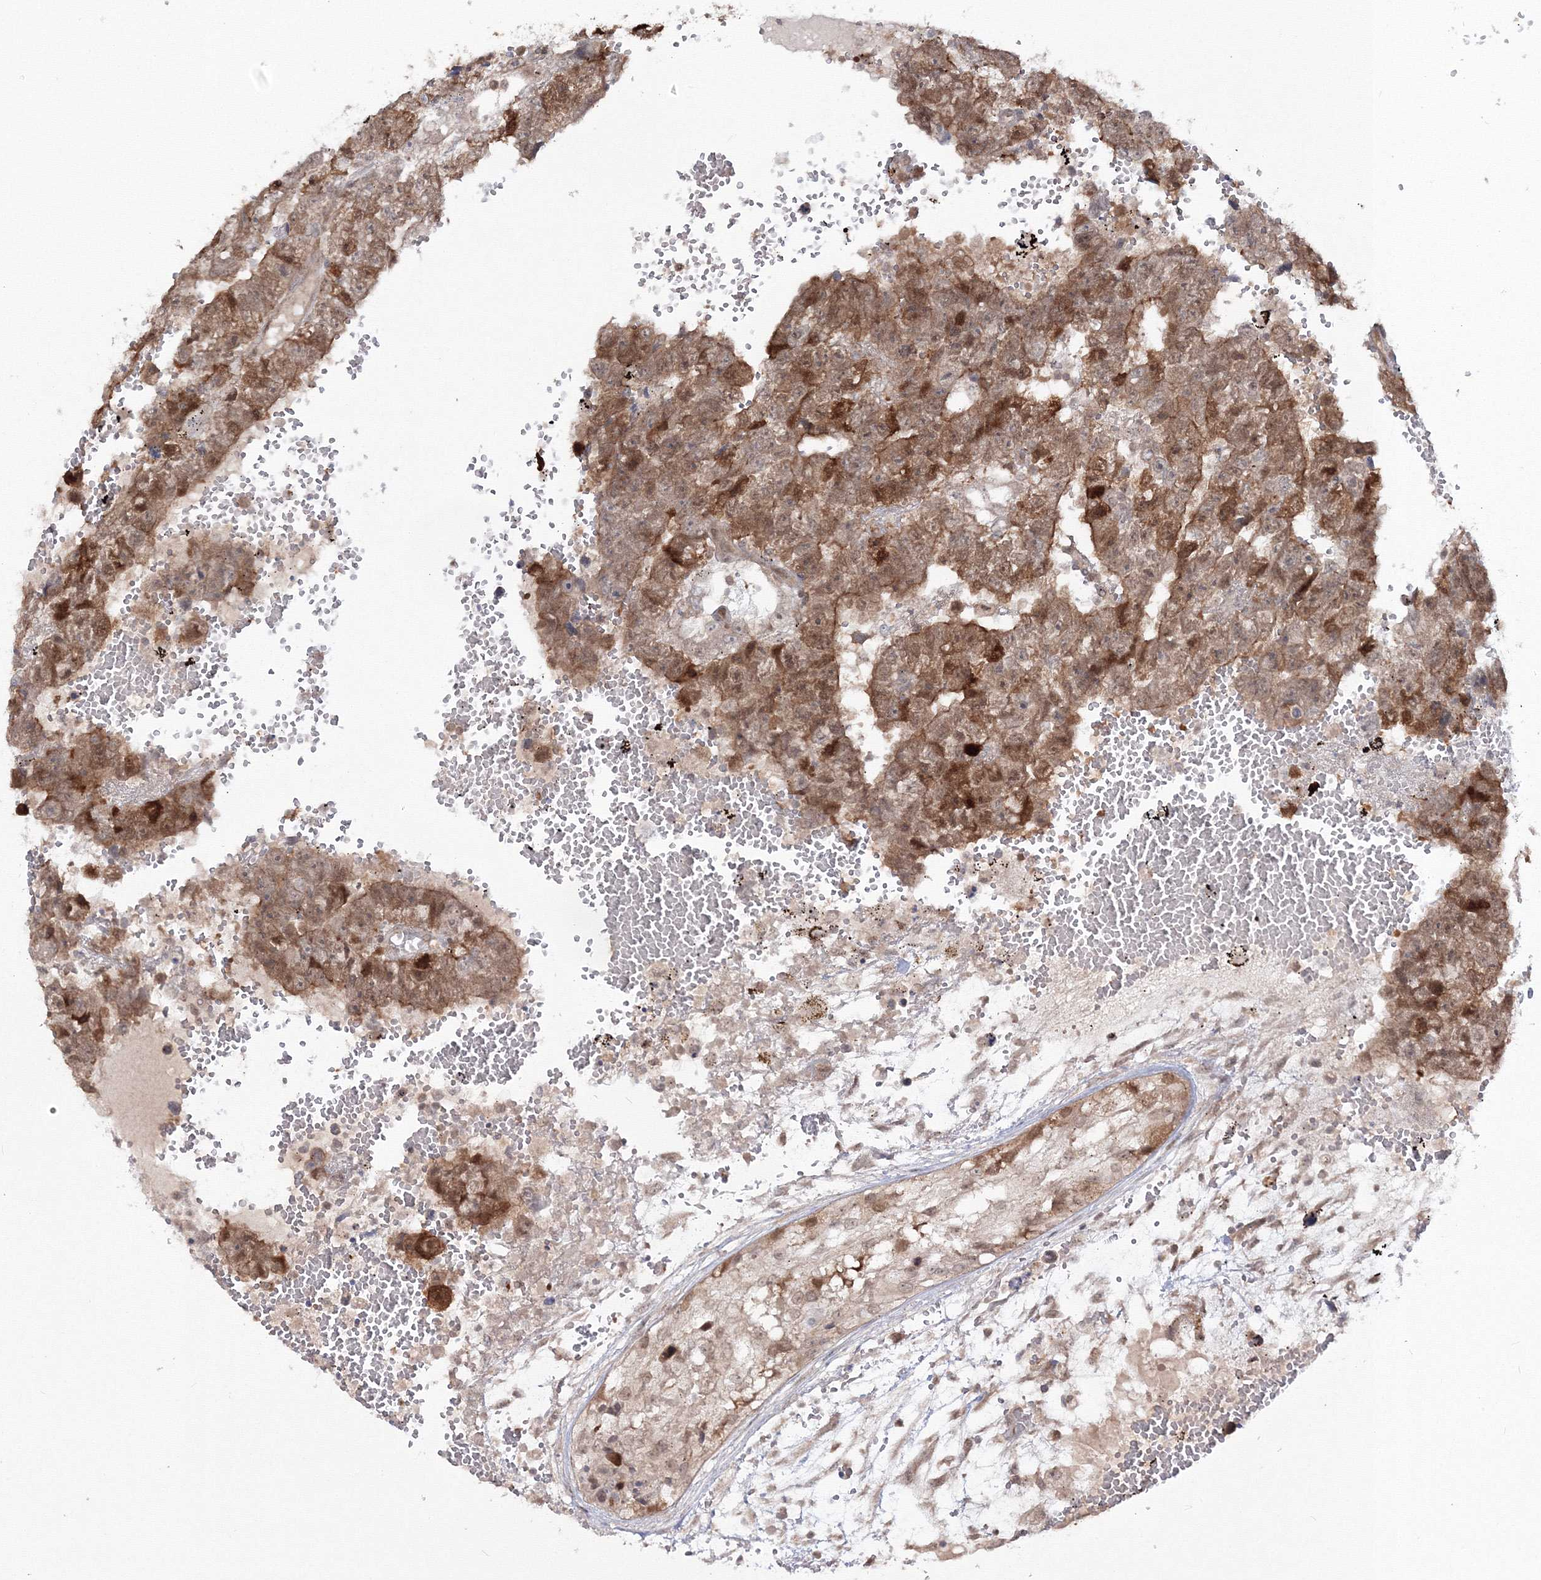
{"staining": {"intensity": "strong", "quantity": "25%-75%", "location": "cytoplasmic/membranous"}, "tissue": "testis cancer", "cell_type": "Tumor cells", "image_type": "cancer", "snomed": [{"axis": "morphology", "description": "Carcinoma, Embryonal, NOS"}, {"axis": "topography", "description": "Testis"}], "caption": "Immunohistochemistry of testis cancer (embryonal carcinoma) demonstrates high levels of strong cytoplasmic/membranous expression in about 25%-75% of tumor cells. Ihc stains the protein in brown and the nuclei are stained blue.", "gene": "ZFAND6", "patient": {"sex": "male", "age": 25}}